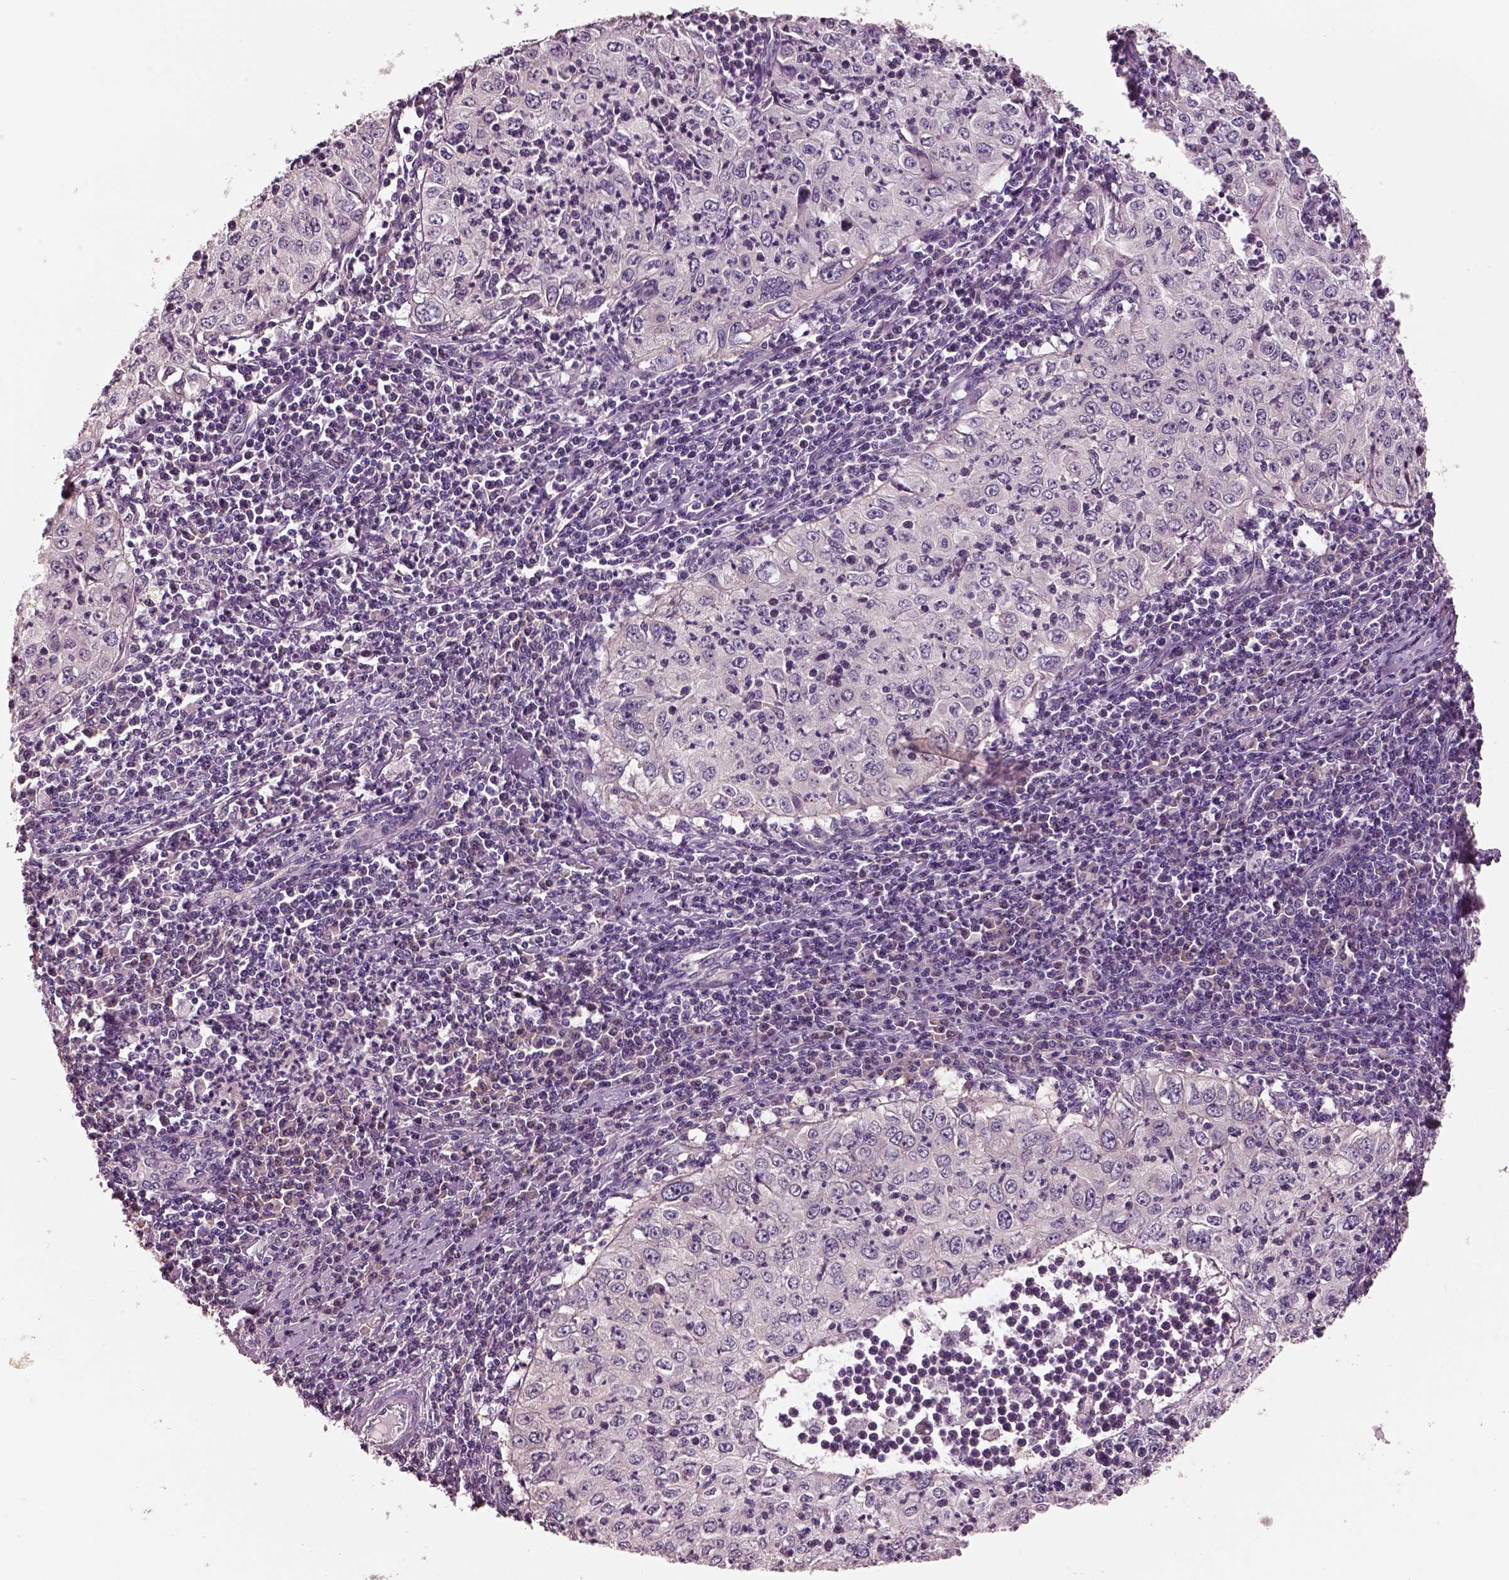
{"staining": {"intensity": "negative", "quantity": "none", "location": "none"}, "tissue": "cervical cancer", "cell_type": "Tumor cells", "image_type": "cancer", "snomed": [{"axis": "morphology", "description": "Squamous cell carcinoma, NOS"}, {"axis": "topography", "description": "Cervix"}], "caption": "Protein analysis of cervical squamous cell carcinoma demonstrates no significant positivity in tumor cells.", "gene": "ELSPBP1", "patient": {"sex": "female", "age": 24}}